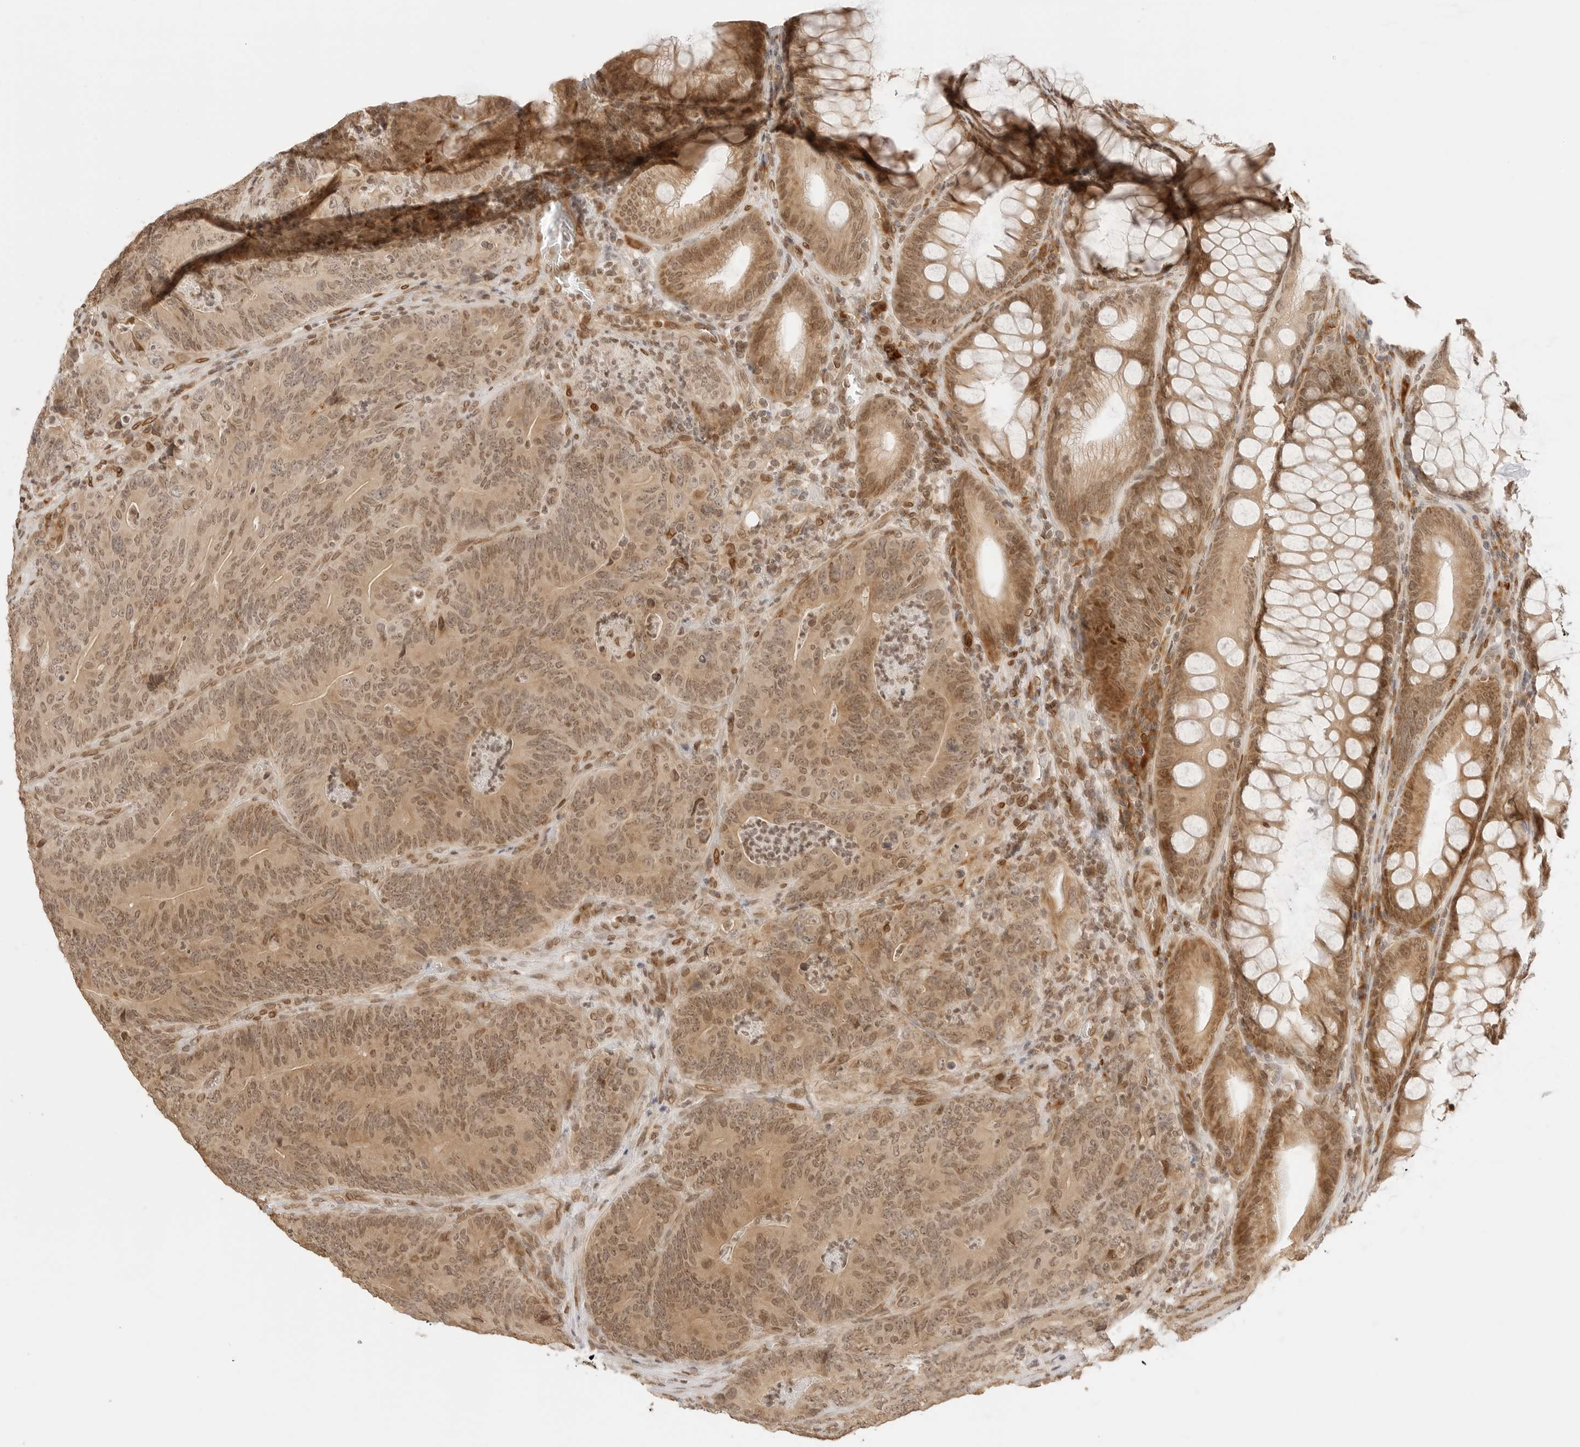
{"staining": {"intensity": "moderate", "quantity": ">75%", "location": "cytoplasmic/membranous,nuclear"}, "tissue": "colorectal cancer", "cell_type": "Tumor cells", "image_type": "cancer", "snomed": [{"axis": "morphology", "description": "Normal tissue, NOS"}, {"axis": "topography", "description": "Colon"}], "caption": "Approximately >75% of tumor cells in human colorectal cancer show moderate cytoplasmic/membranous and nuclear protein expression as visualized by brown immunohistochemical staining.", "gene": "POLH", "patient": {"sex": "female", "age": 82}}